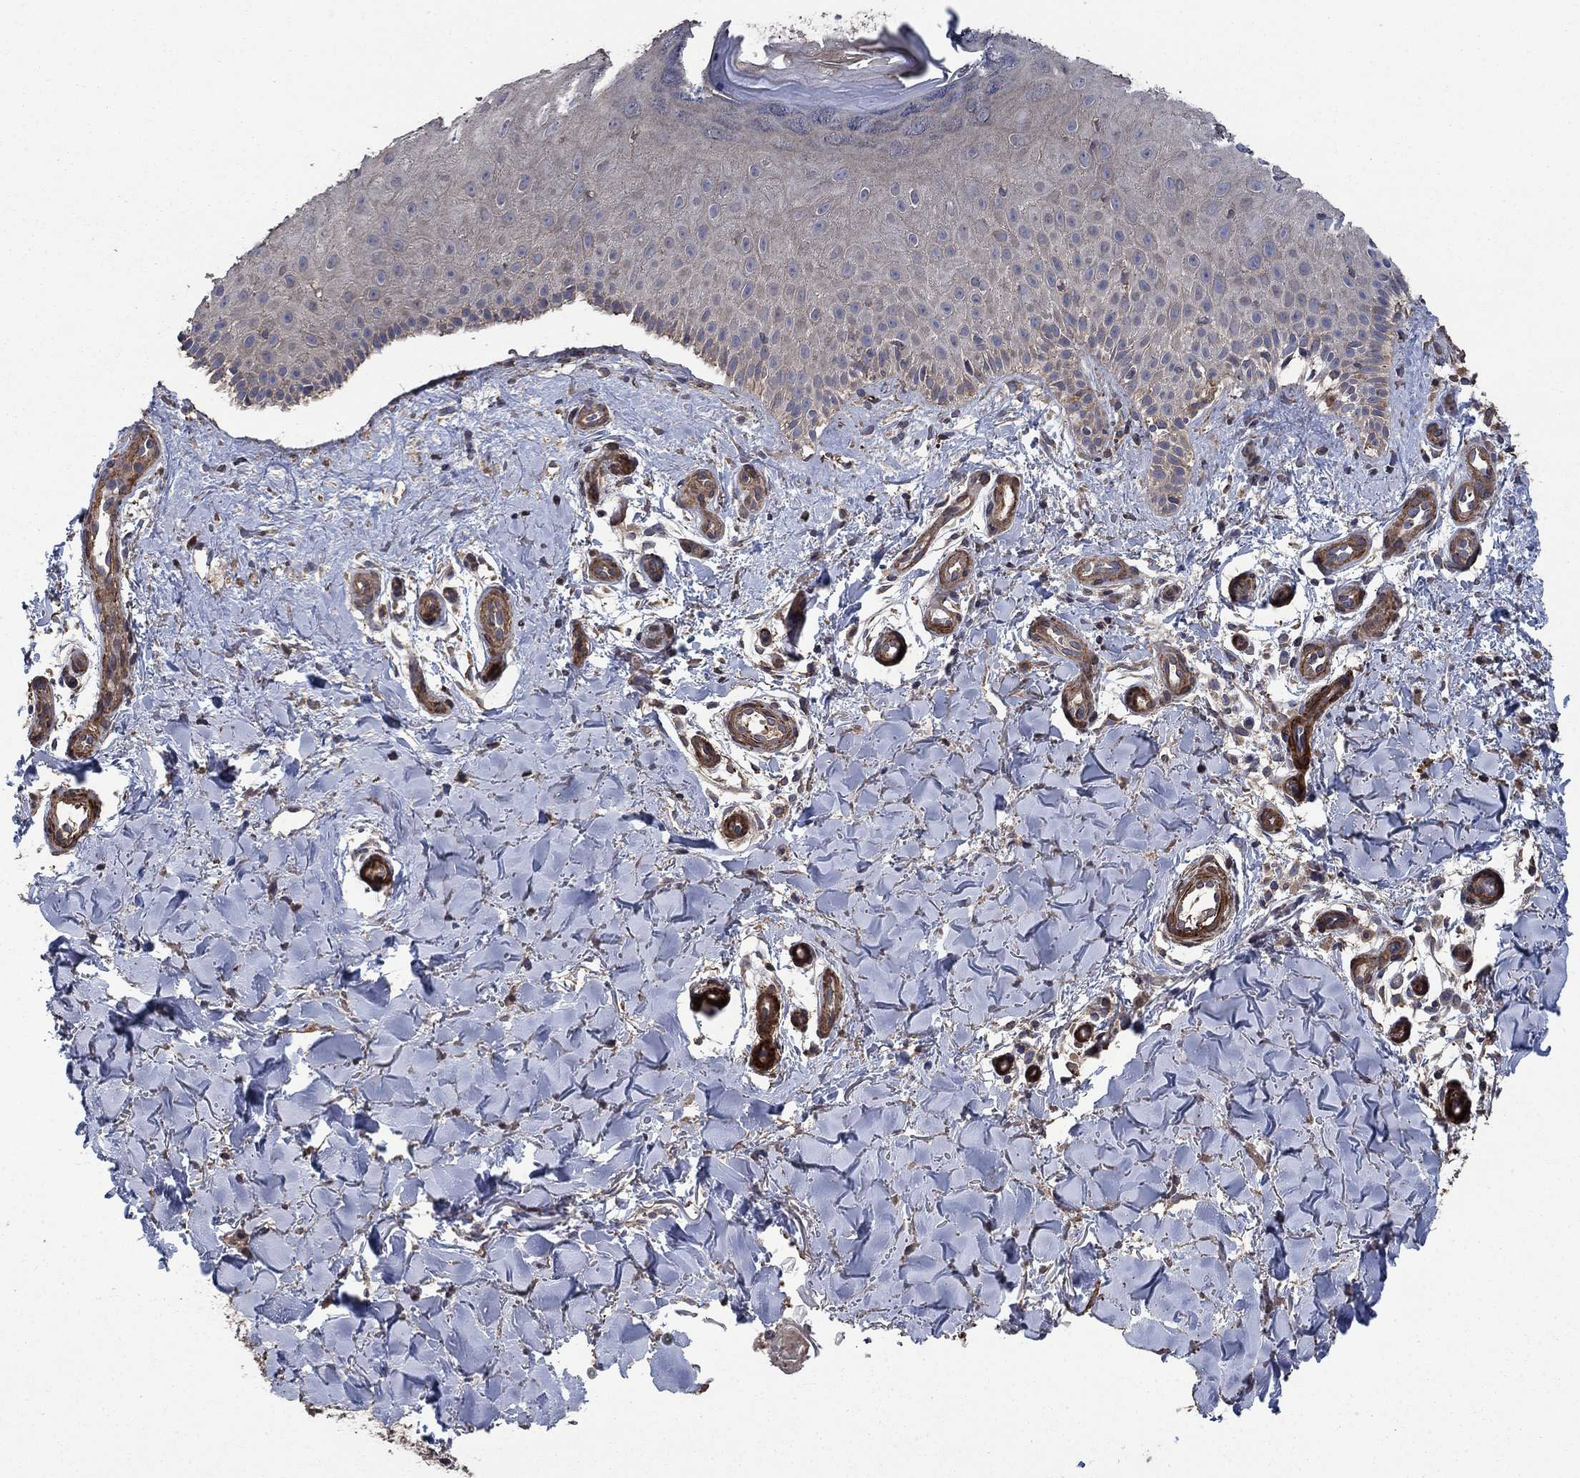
{"staining": {"intensity": "moderate", "quantity": "<25%", "location": "cytoplasmic/membranous"}, "tissue": "melanoma", "cell_type": "Tumor cells", "image_type": "cancer", "snomed": [{"axis": "morphology", "description": "Malignant melanoma, NOS"}, {"axis": "topography", "description": "Skin"}], "caption": "Malignant melanoma tissue exhibits moderate cytoplasmic/membranous expression in approximately <25% of tumor cells, visualized by immunohistochemistry. The staining was performed using DAB (3,3'-diaminobenzidine), with brown indicating positive protein expression. Nuclei are stained blue with hematoxylin.", "gene": "PDE3A", "patient": {"sex": "female", "age": 53}}